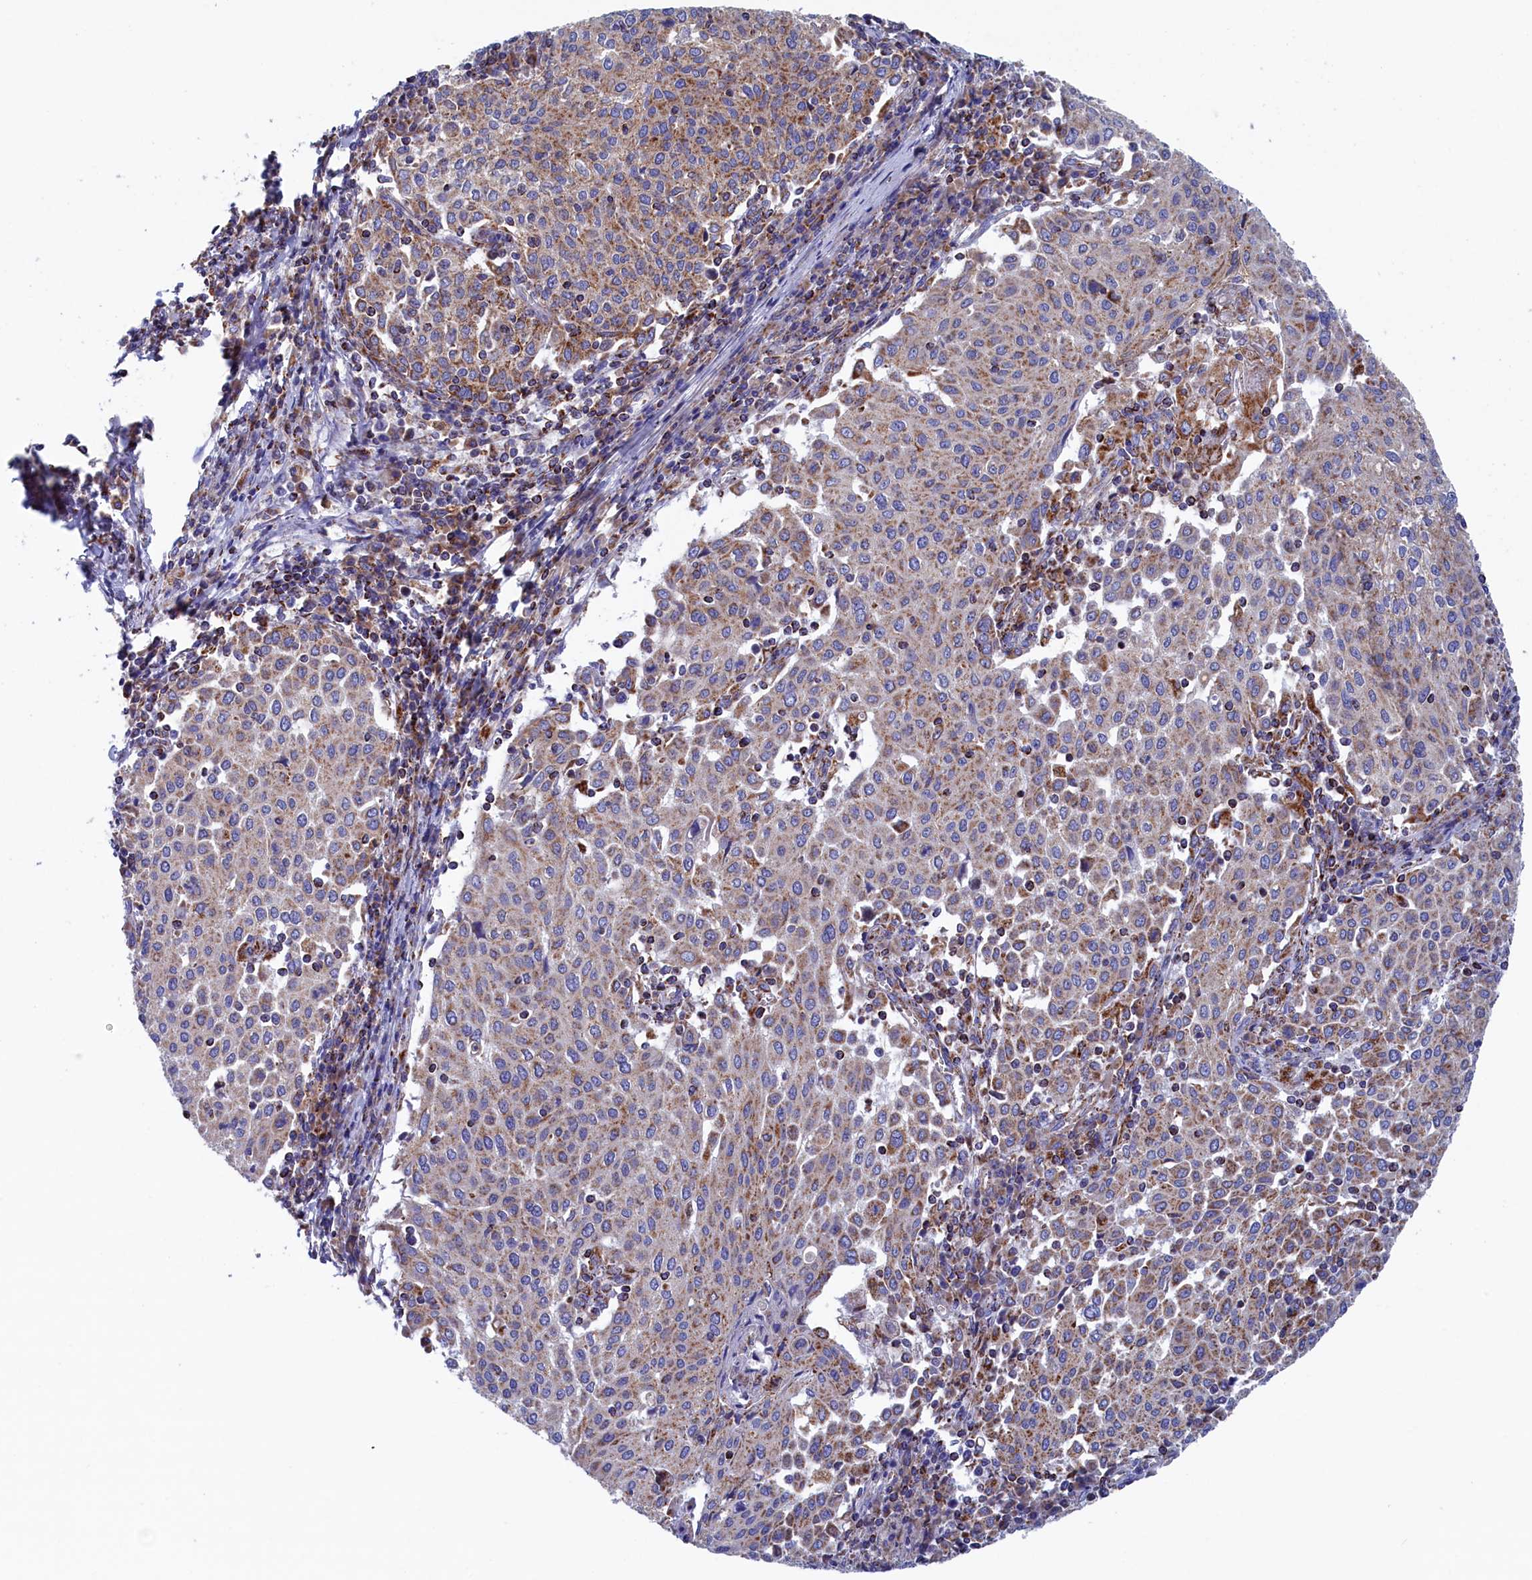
{"staining": {"intensity": "moderate", "quantity": "25%-75%", "location": "cytoplasmic/membranous"}, "tissue": "cervical cancer", "cell_type": "Tumor cells", "image_type": "cancer", "snomed": [{"axis": "morphology", "description": "Squamous cell carcinoma, NOS"}, {"axis": "topography", "description": "Cervix"}], "caption": "IHC of squamous cell carcinoma (cervical) displays medium levels of moderate cytoplasmic/membranous staining in about 25%-75% of tumor cells. The staining was performed using DAB (3,3'-diaminobenzidine) to visualize the protein expression in brown, while the nuclei were stained in blue with hematoxylin (Magnification: 20x).", "gene": "WDR83", "patient": {"sex": "female", "age": 46}}